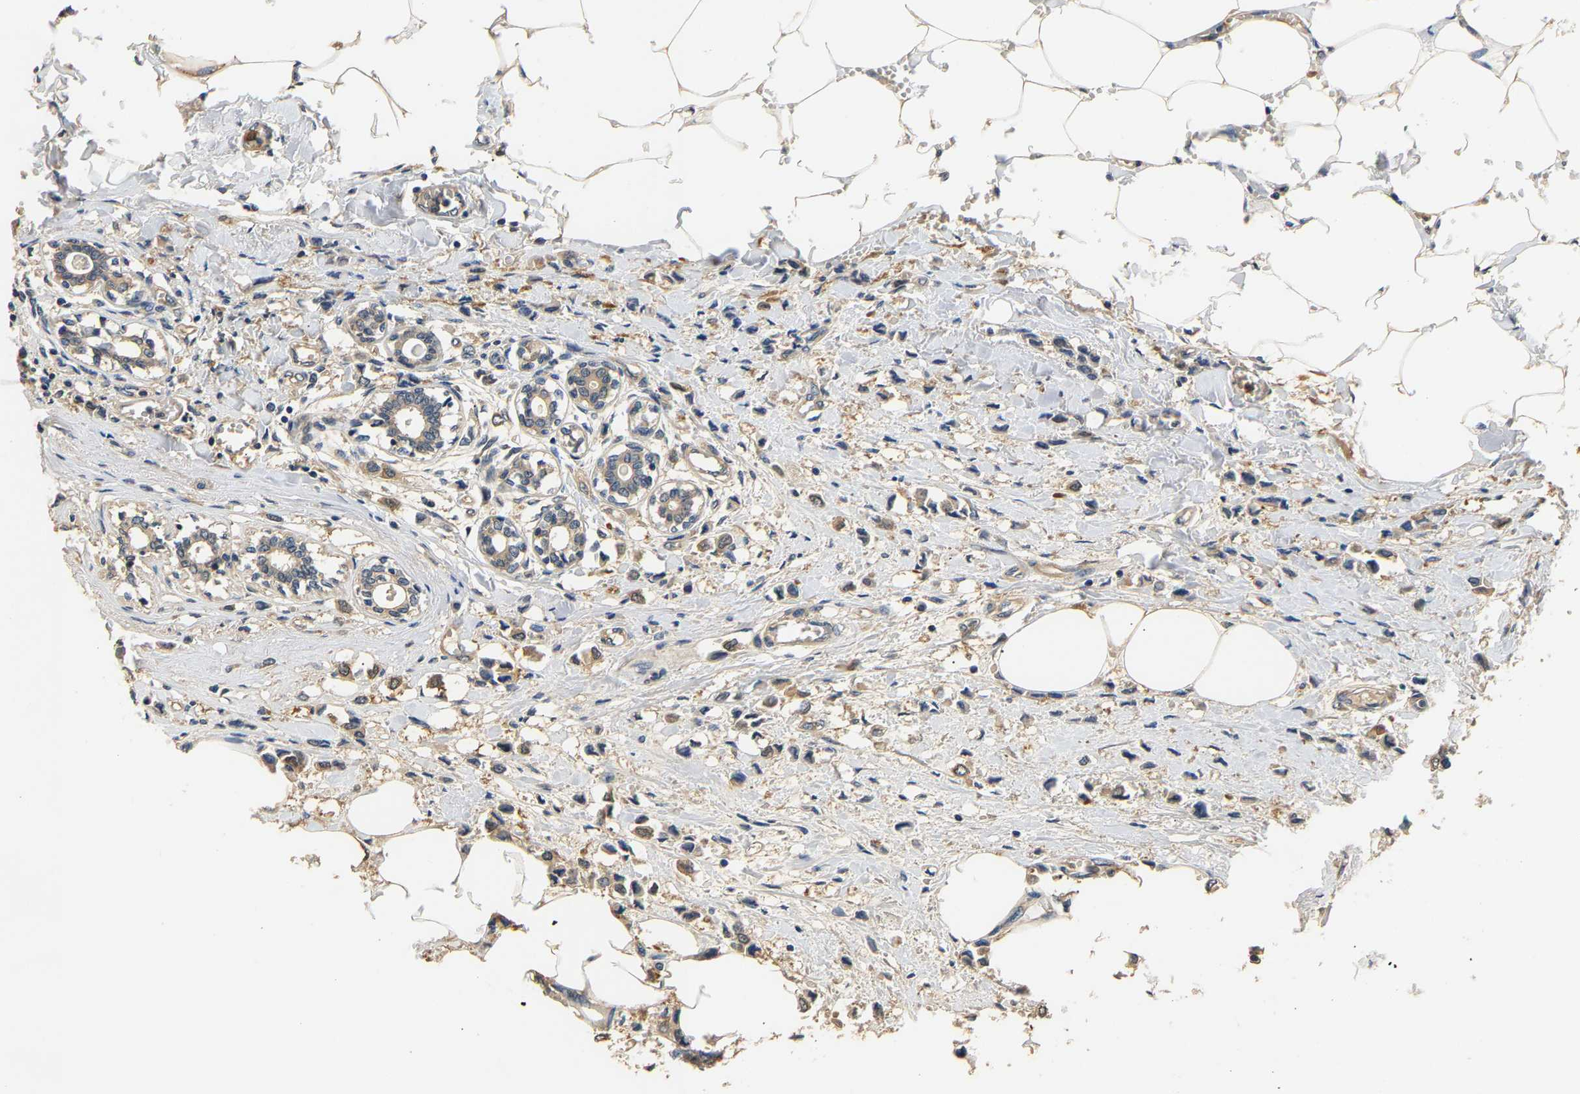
{"staining": {"intensity": "moderate", "quantity": ">75%", "location": "cytoplasmic/membranous"}, "tissue": "breast cancer", "cell_type": "Tumor cells", "image_type": "cancer", "snomed": [{"axis": "morphology", "description": "Lobular carcinoma"}, {"axis": "topography", "description": "Breast"}], "caption": "A brown stain labels moderate cytoplasmic/membranous positivity of a protein in lobular carcinoma (breast) tumor cells.", "gene": "GPI", "patient": {"sex": "female", "age": 51}}